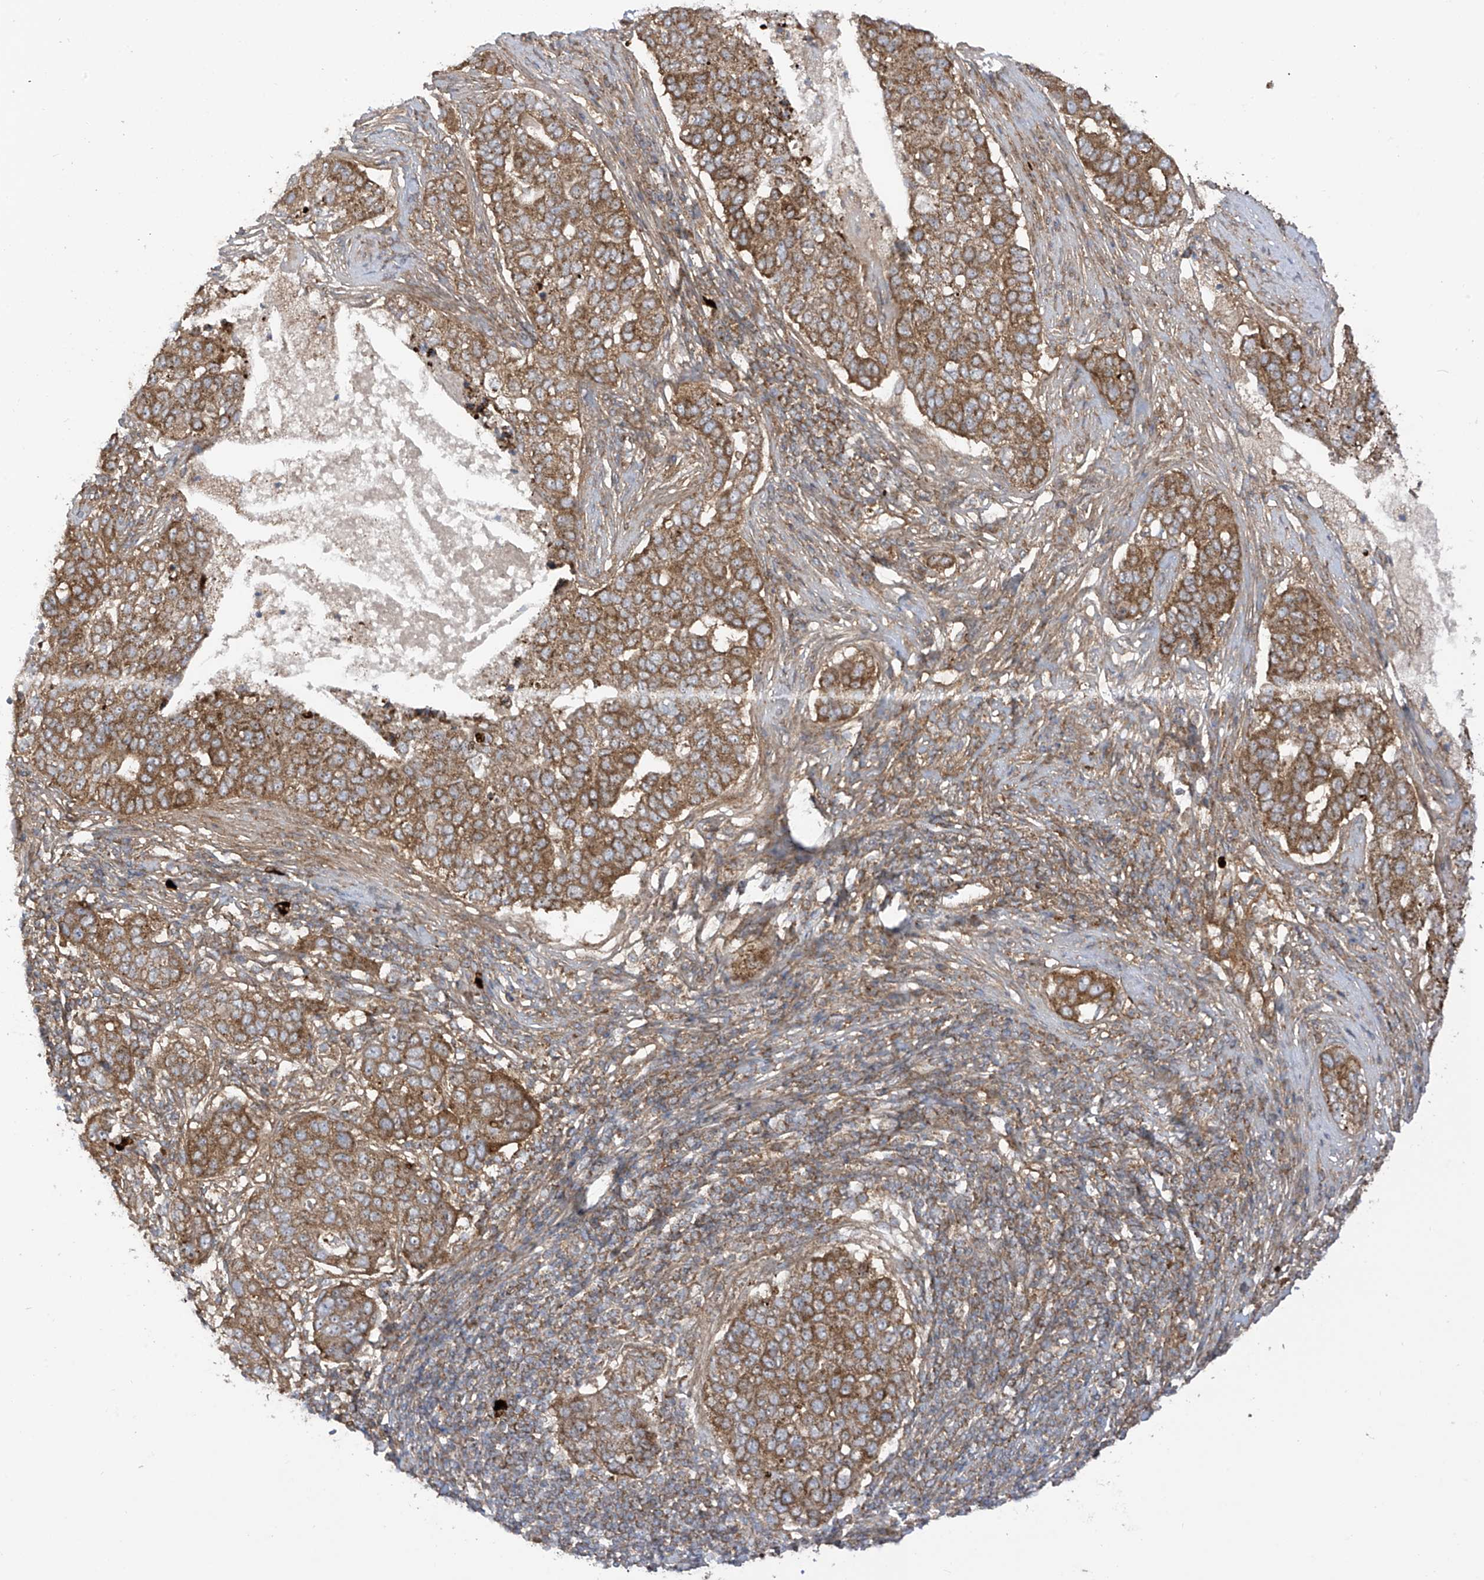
{"staining": {"intensity": "moderate", "quantity": ">75%", "location": "cytoplasmic/membranous"}, "tissue": "pancreatic cancer", "cell_type": "Tumor cells", "image_type": "cancer", "snomed": [{"axis": "morphology", "description": "Adenocarcinoma, NOS"}, {"axis": "topography", "description": "Pancreas"}], "caption": "Adenocarcinoma (pancreatic) tissue reveals moderate cytoplasmic/membranous expression in approximately >75% of tumor cells, visualized by immunohistochemistry.", "gene": "REPS1", "patient": {"sex": "female", "age": 61}}